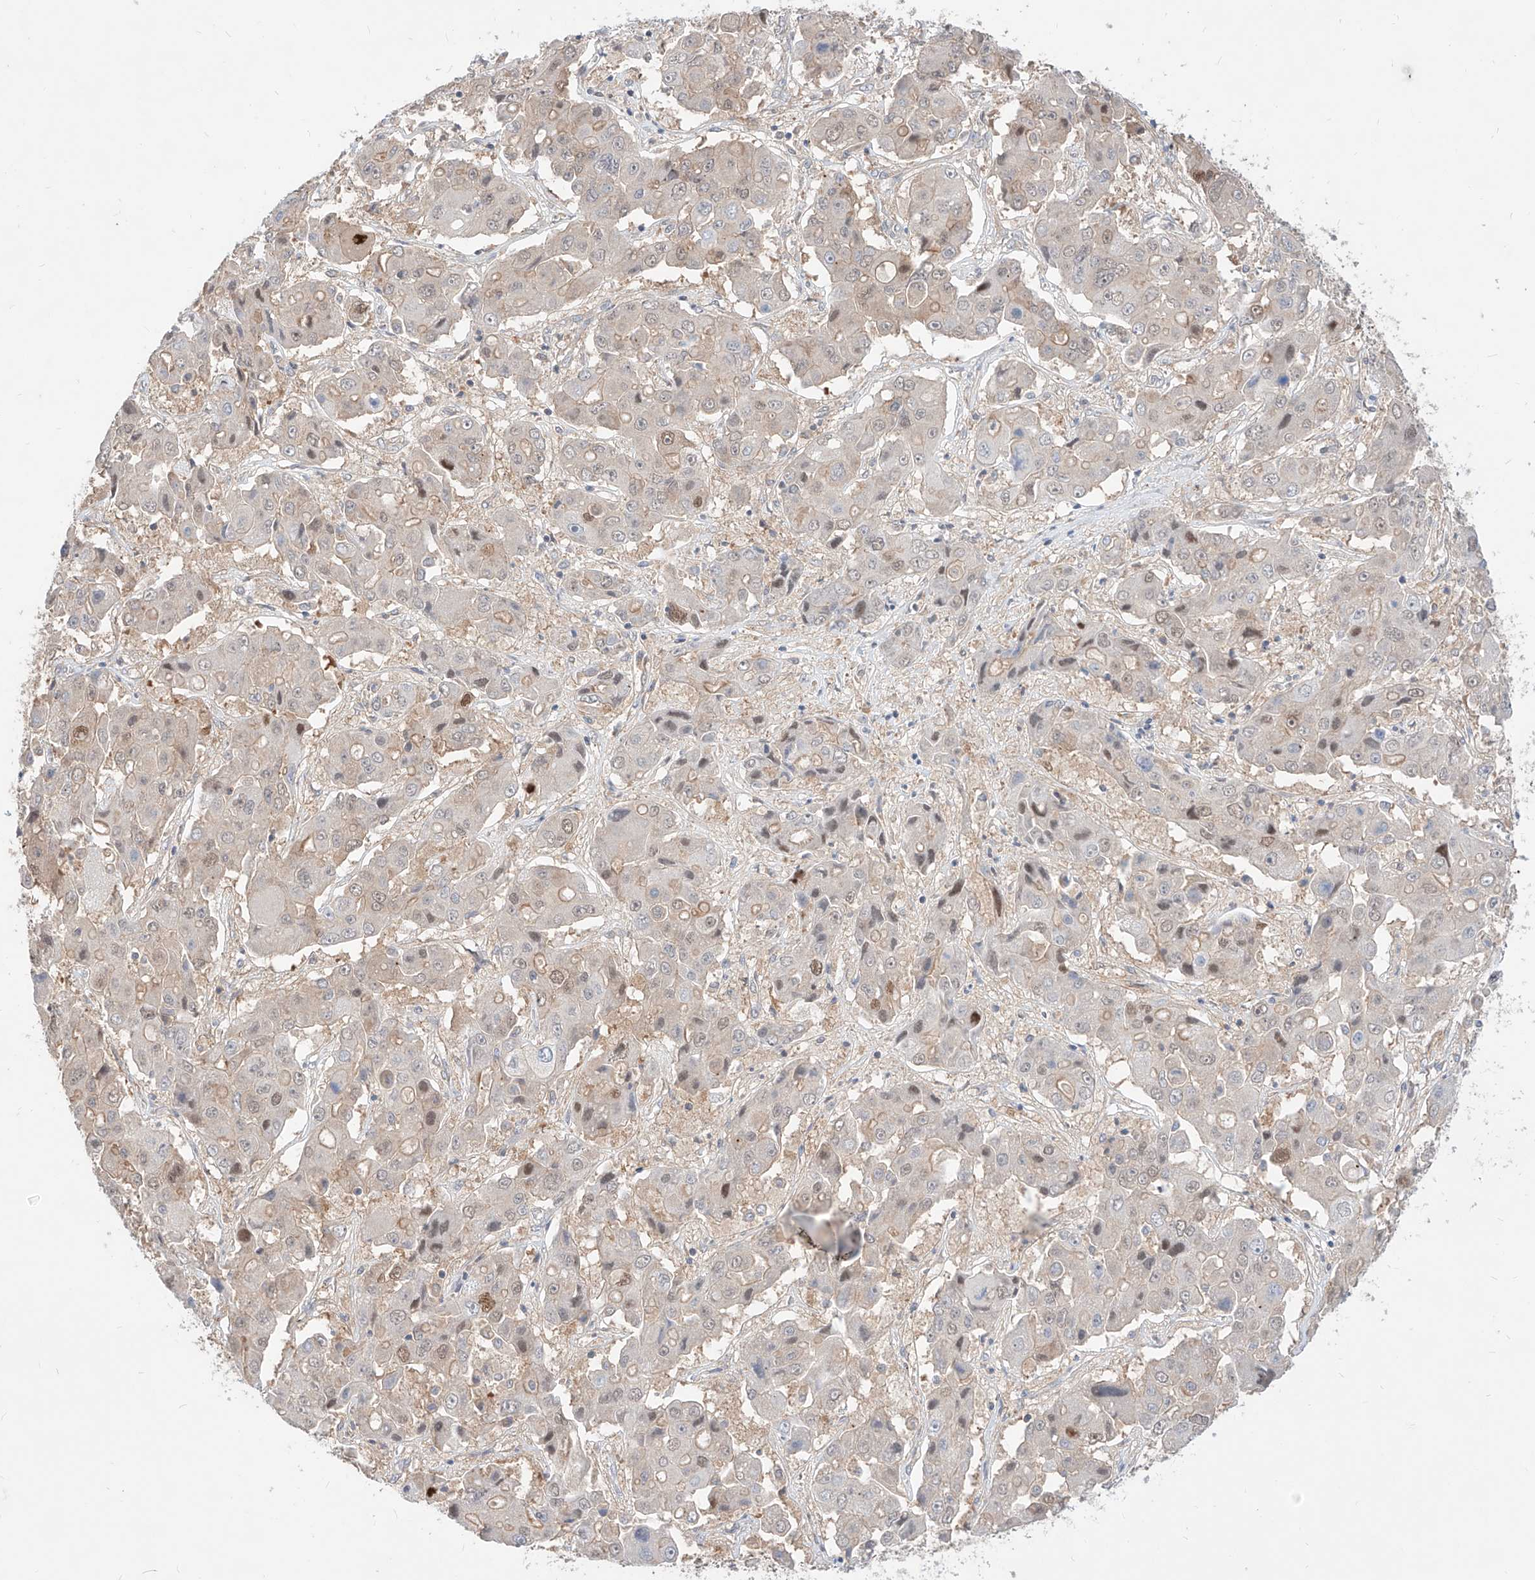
{"staining": {"intensity": "weak", "quantity": "<25%", "location": "nuclear"}, "tissue": "liver cancer", "cell_type": "Tumor cells", "image_type": "cancer", "snomed": [{"axis": "morphology", "description": "Cholangiocarcinoma"}, {"axis": "topography", "description": "Liver"}], "caption": "This micrograph is of liver cholangiocarcinoma stained with immunohistochemistry to label a protein in brown with the nuclei are counter-stained blue. There is no positivity in tumor cells. (DAB (3,3'-diaminobenzidine) immunohistochemistry, high magnification).", "gene": "TSNAX", "patient": {"sex": "male", "age": 67}}